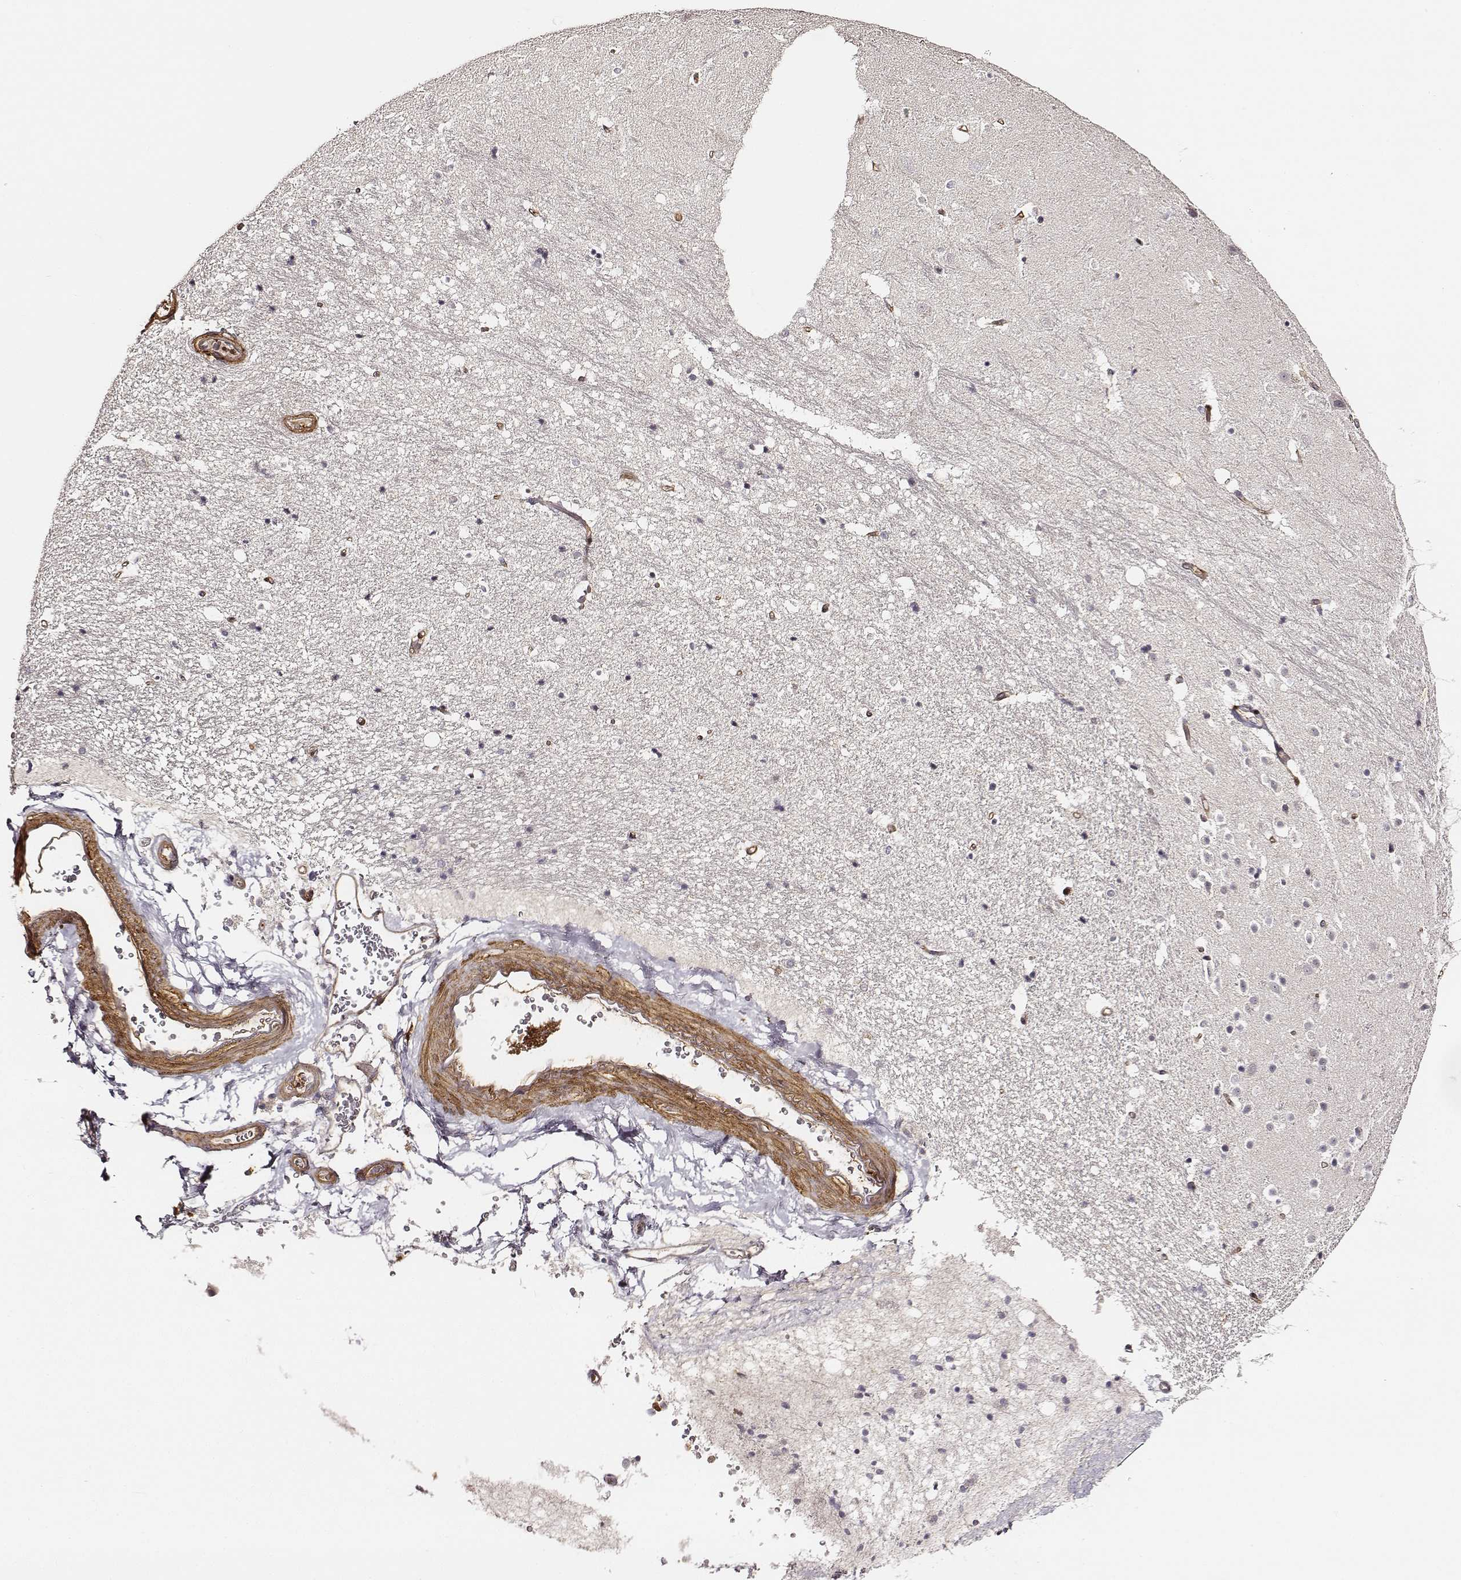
{"staining": {"intensity": "negative", "quantity": "none", "location": "none"}, "tissue": "hippocampus", "cell_type": "Glial cells", "image_type": "normal", "snomed": [{"axis": "morphology", "description": "Normal tissue, NOS"}, {"axis": "topography", "description": "Hippocampus"}], "caption": "The IHC photomicrograph has no significant positivity in glial cells of hippocampus. (DAB immunohistochemistry, high magnification).", "gene": "ZYX", "patient": {"sex": "male", "age": 44}}